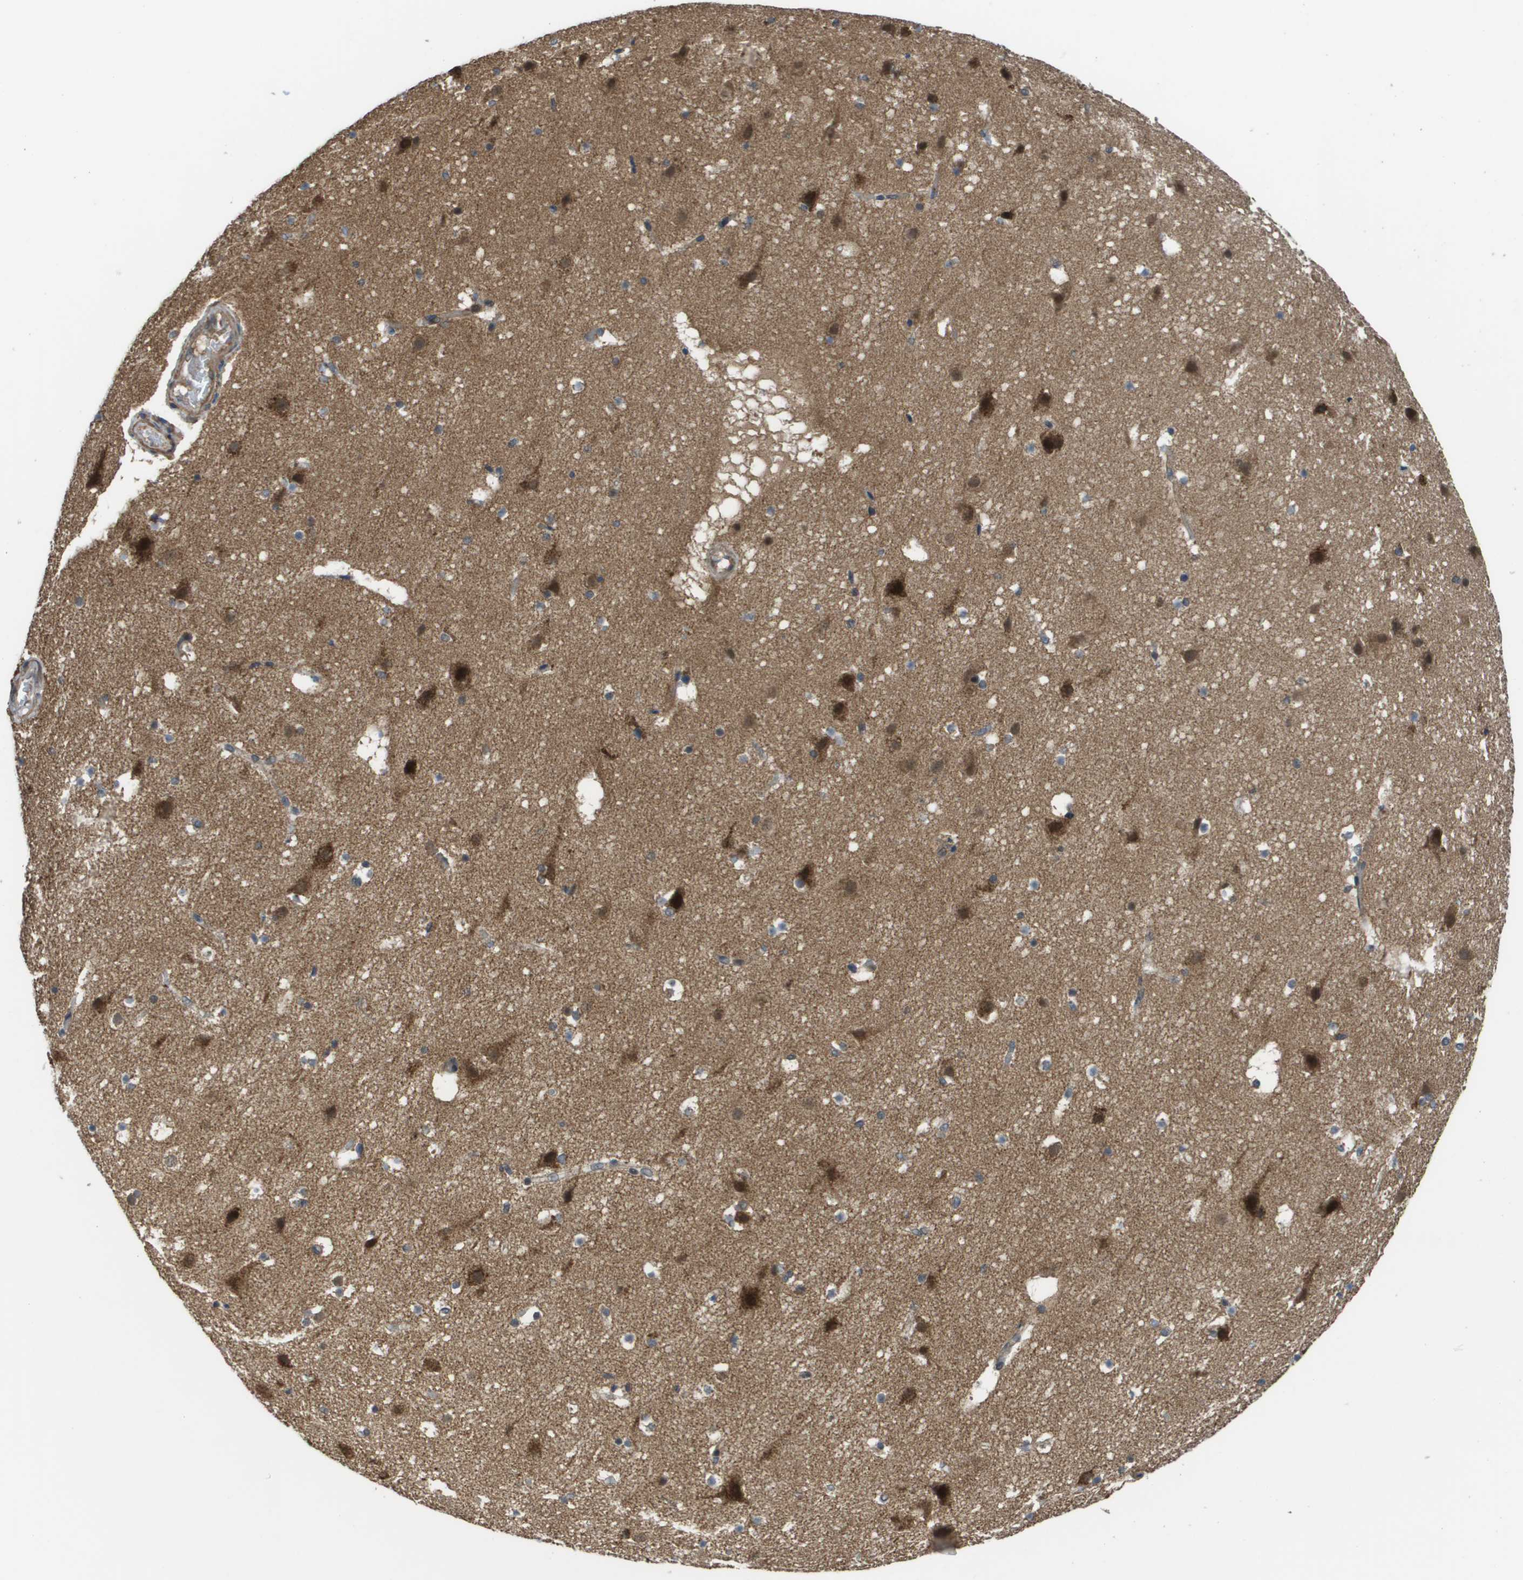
{"staining": {"intensity": "moderate", "quantity": ">75%", "location": "cytoplasmic/membranous"}, "tissue": "cerebral cortex", "cell_type": "Endothelial cells", "image_type": "normal", "snomed": [{"axis": "morphology", "description": "Normal tissue, NOS"}, {"axis": "topography", "description": "Cerebral cortex"}], "caption": "Protein expression analysis of normal cerebral cortex demonstrates moderate cytoplasmic/membranous staining in approximately >75% of endothelial cells. (IHC, brightfield microscopy, high magnification).", "gene": "RBM38", "patient": {"sex": "male", "age": 45}}